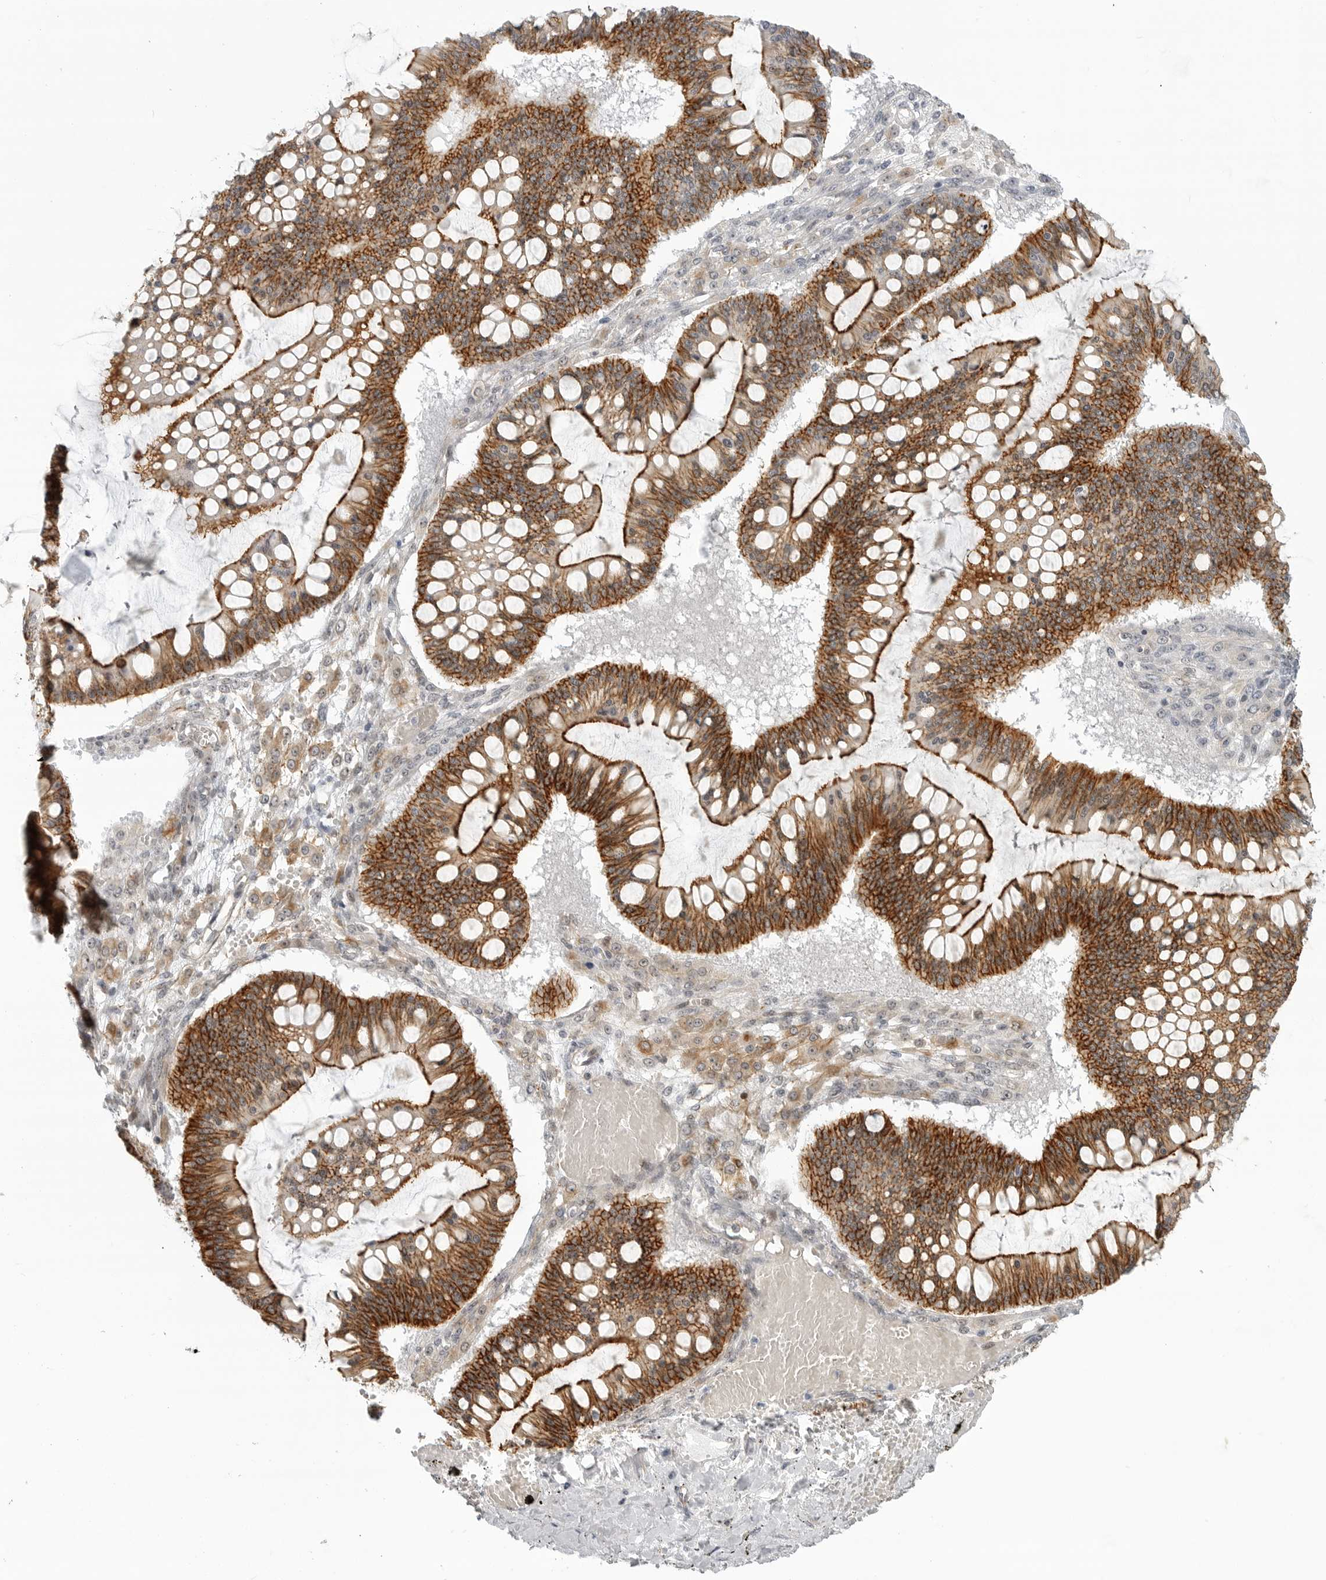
{"staining": {"intensity": "strong", "quantity": ">75%", "location": "cytoplasmic/membranous"}, "tissue": "ovarian cancer", "cell_type": "Tumor cells", "image_type": "cancer", "snomed": [{"axis": "morphology", "description": "Cystadenocarcinoma, mucinous, NOS"}, {"axis": "topography", "description": "Ovary"}], "caption": "A high amount of strong cytoplasmic/membranous positivity is appreciated in approximately >75% of tumor cells in mucinous cystadenocarcinoma (ovarian) tissue. (Stains: DAB in brown, nuclei in blue, Microscopy: brightfield microscopy at high magnification).", "gene": "CEP295NL", "patient": {"sex": "female", "age": 73}}